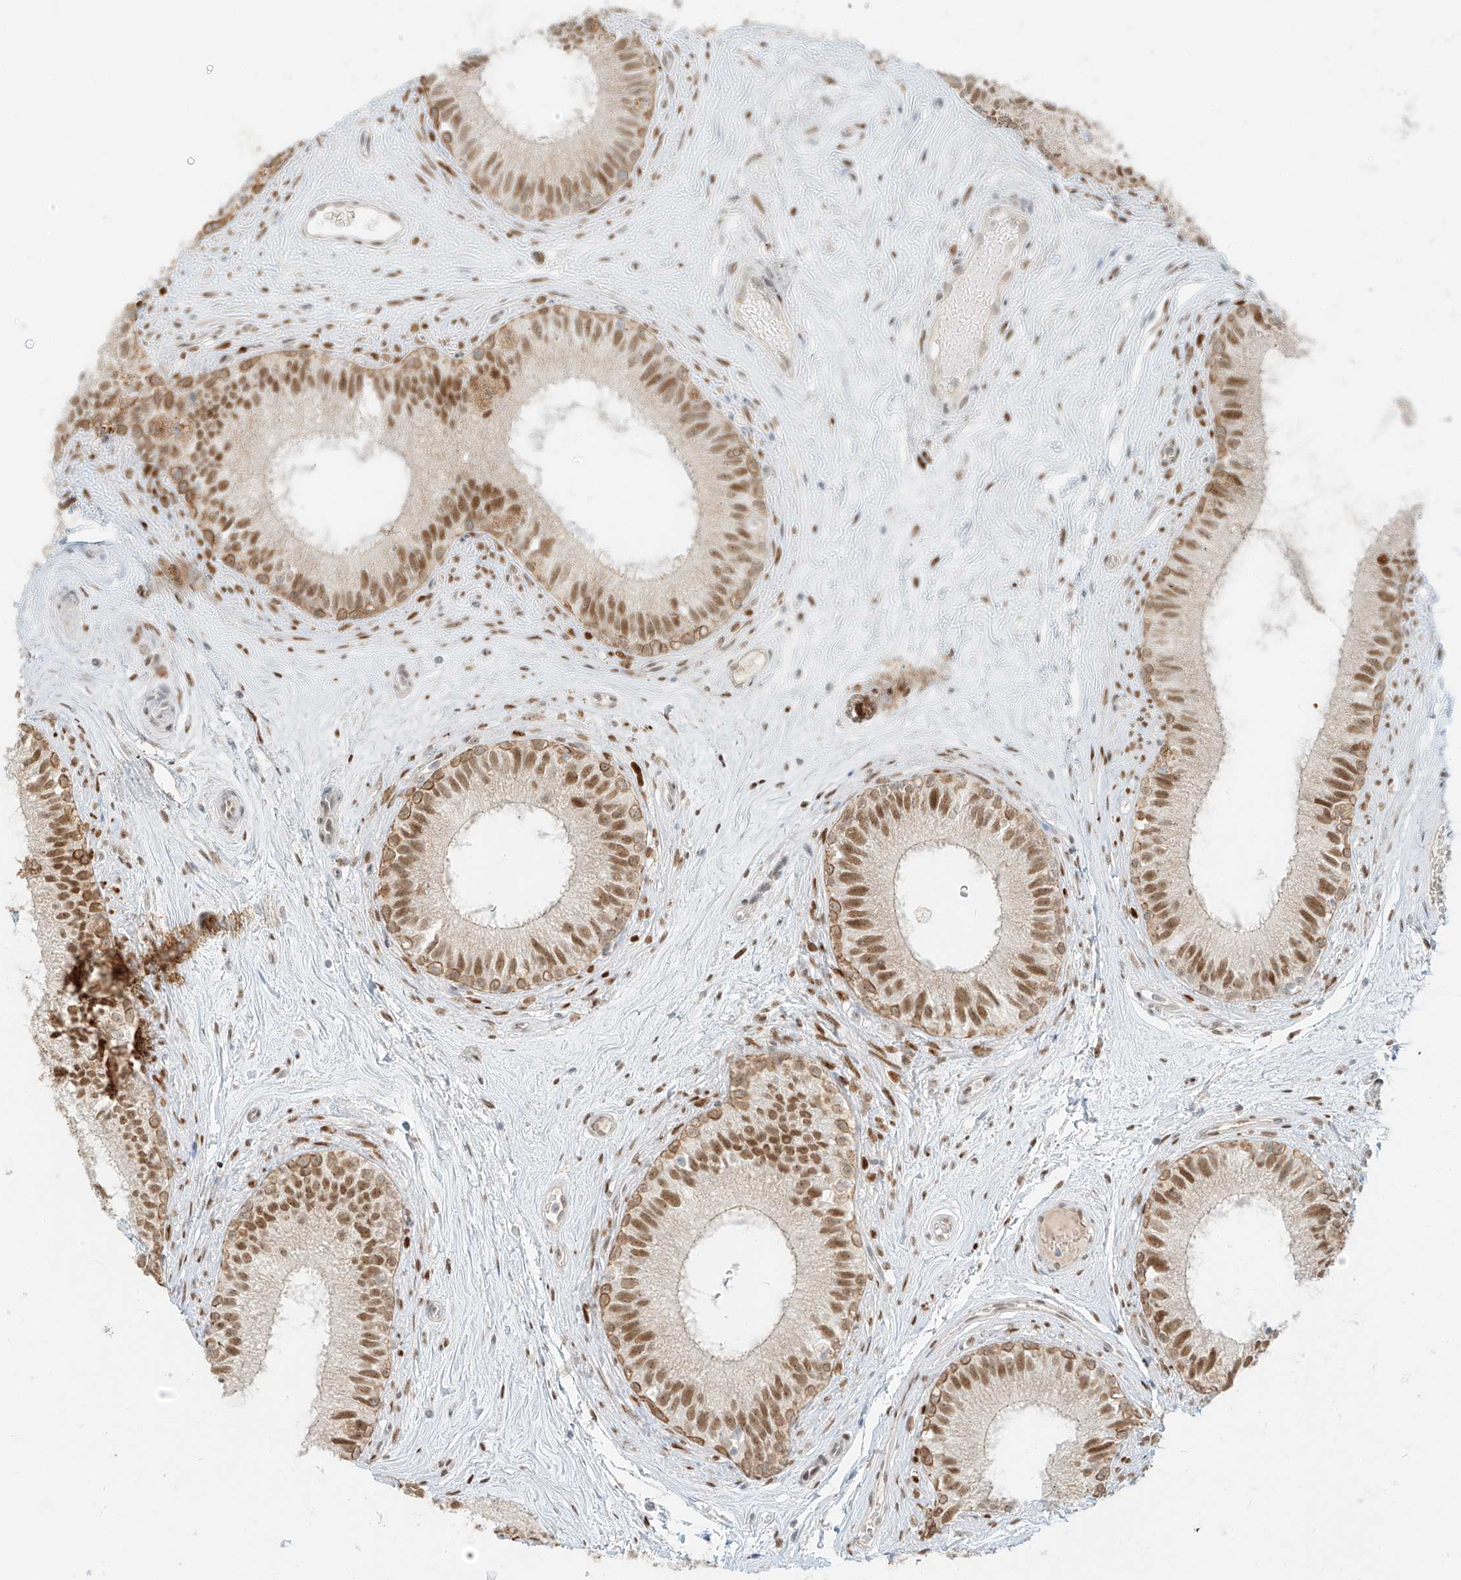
{"staining": {"intensity": "moderate", "quantity": ">75%", "location": "nuclear"}, "tissue": "epididymis", "cell_type": "Glandular cells", "image_type": "normal", "snomed": [{"axis": "morphology", "description": "Normal tissue, NOS"}, {"axis": "topography", "description": "Epididymis"}], "caption": "Epididymis stained with DAB (3,3'-diaminobenzidine) IHC displays medium levels of moderate nuclear positivity in about >75% of glandular cells.", "gene": "ZNF774", "patient": {"sex": "male", "age": 71}}